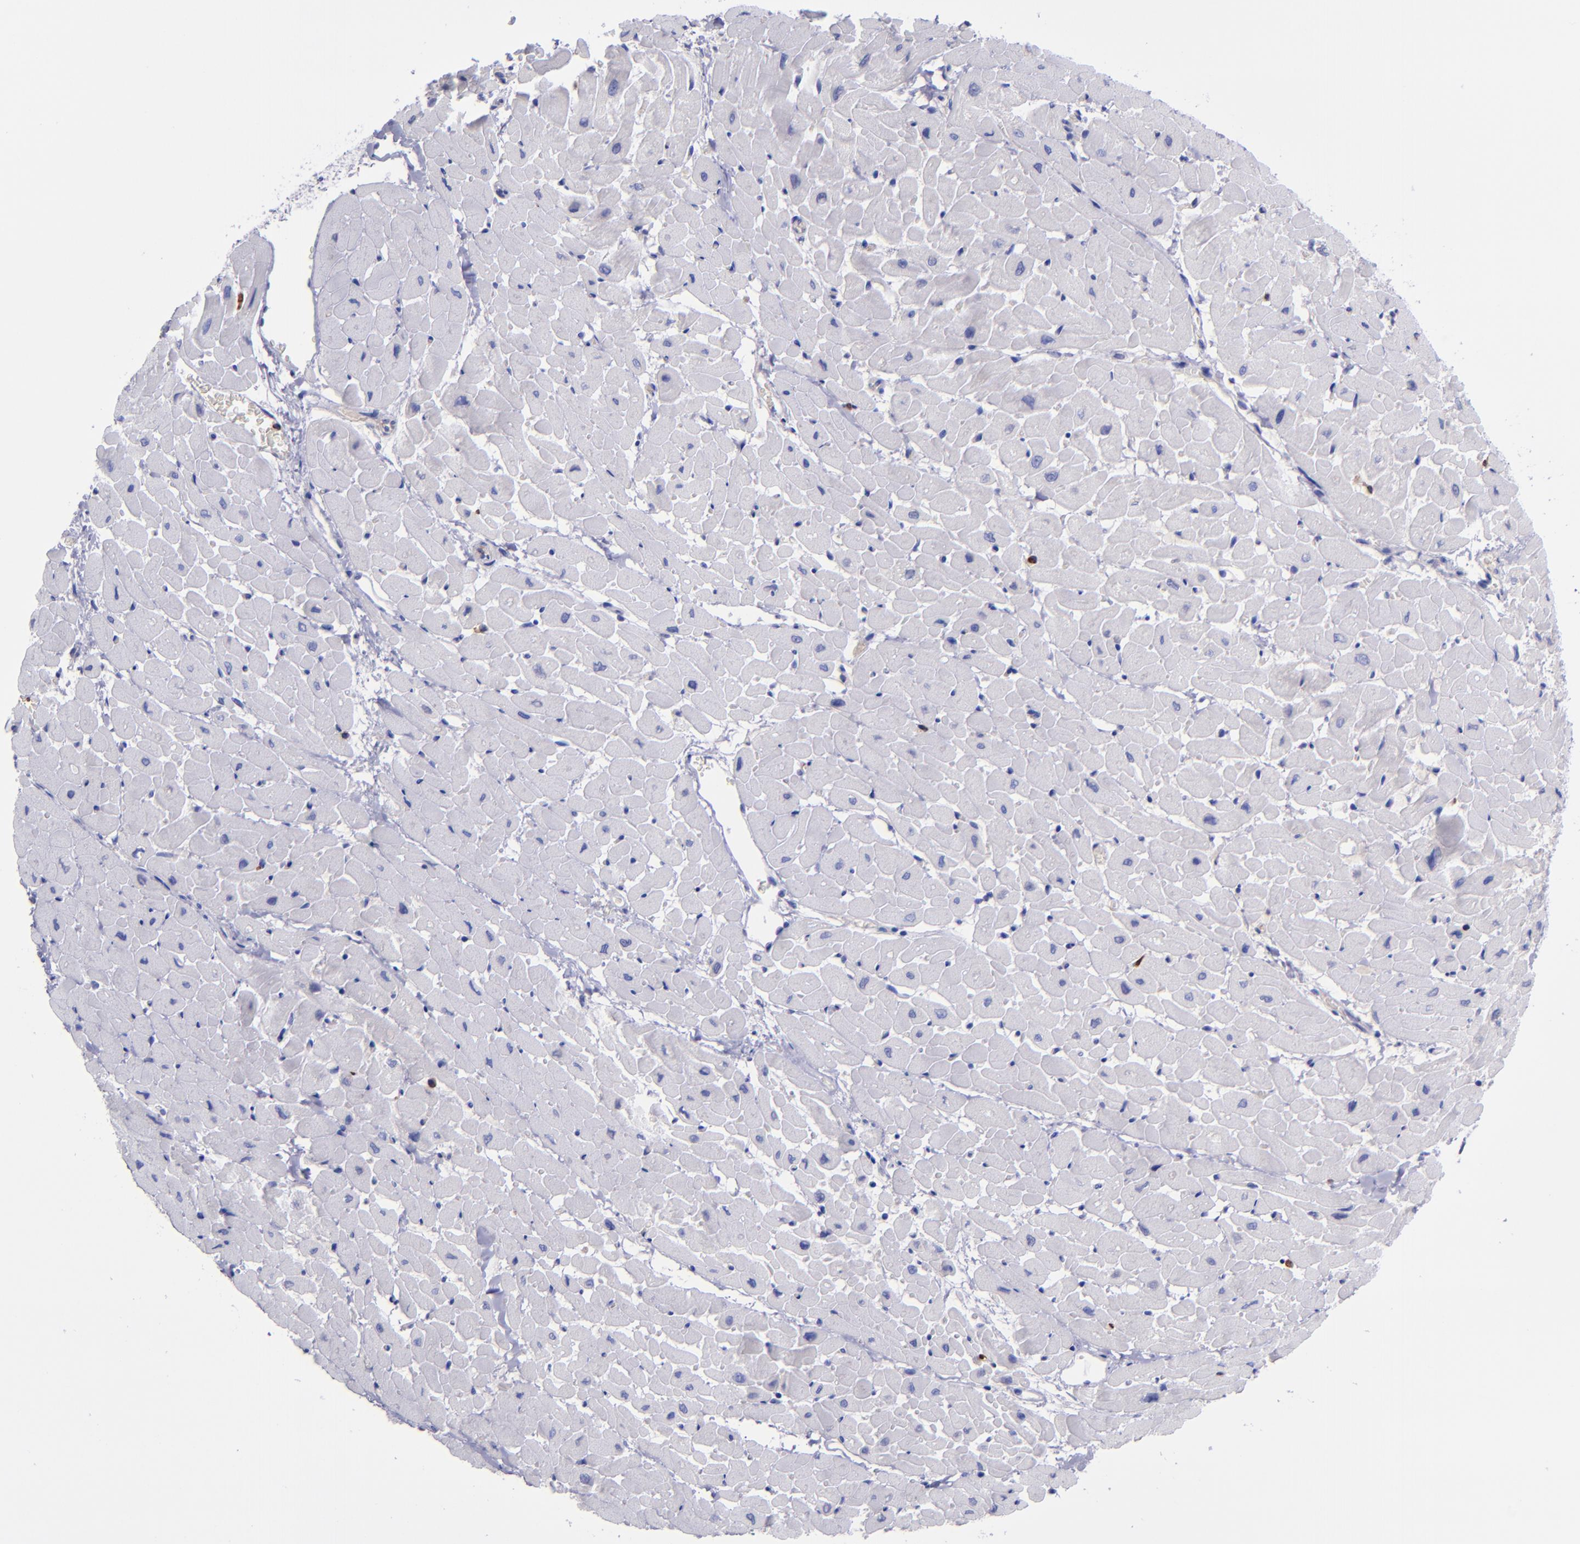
{"staining": {"intensity": "negative", "quantity": "none", "location": "none"}, "tissue": "heart muscle", "cell_type": "Cardiomyocytes", "image_type": "normal", "snomed": [{"axis": "morphology", "description": "Normal tissue, NOS"}, {"axis": "topography", "description": "Heart"}], "caption": "This is an immunohistochemistry (IHC) micrograph of normal heart muscle. There is no expression in cardiomyocytes.", "gene": "ICAM3", "patient": {"sex": "male", "age": 45}}